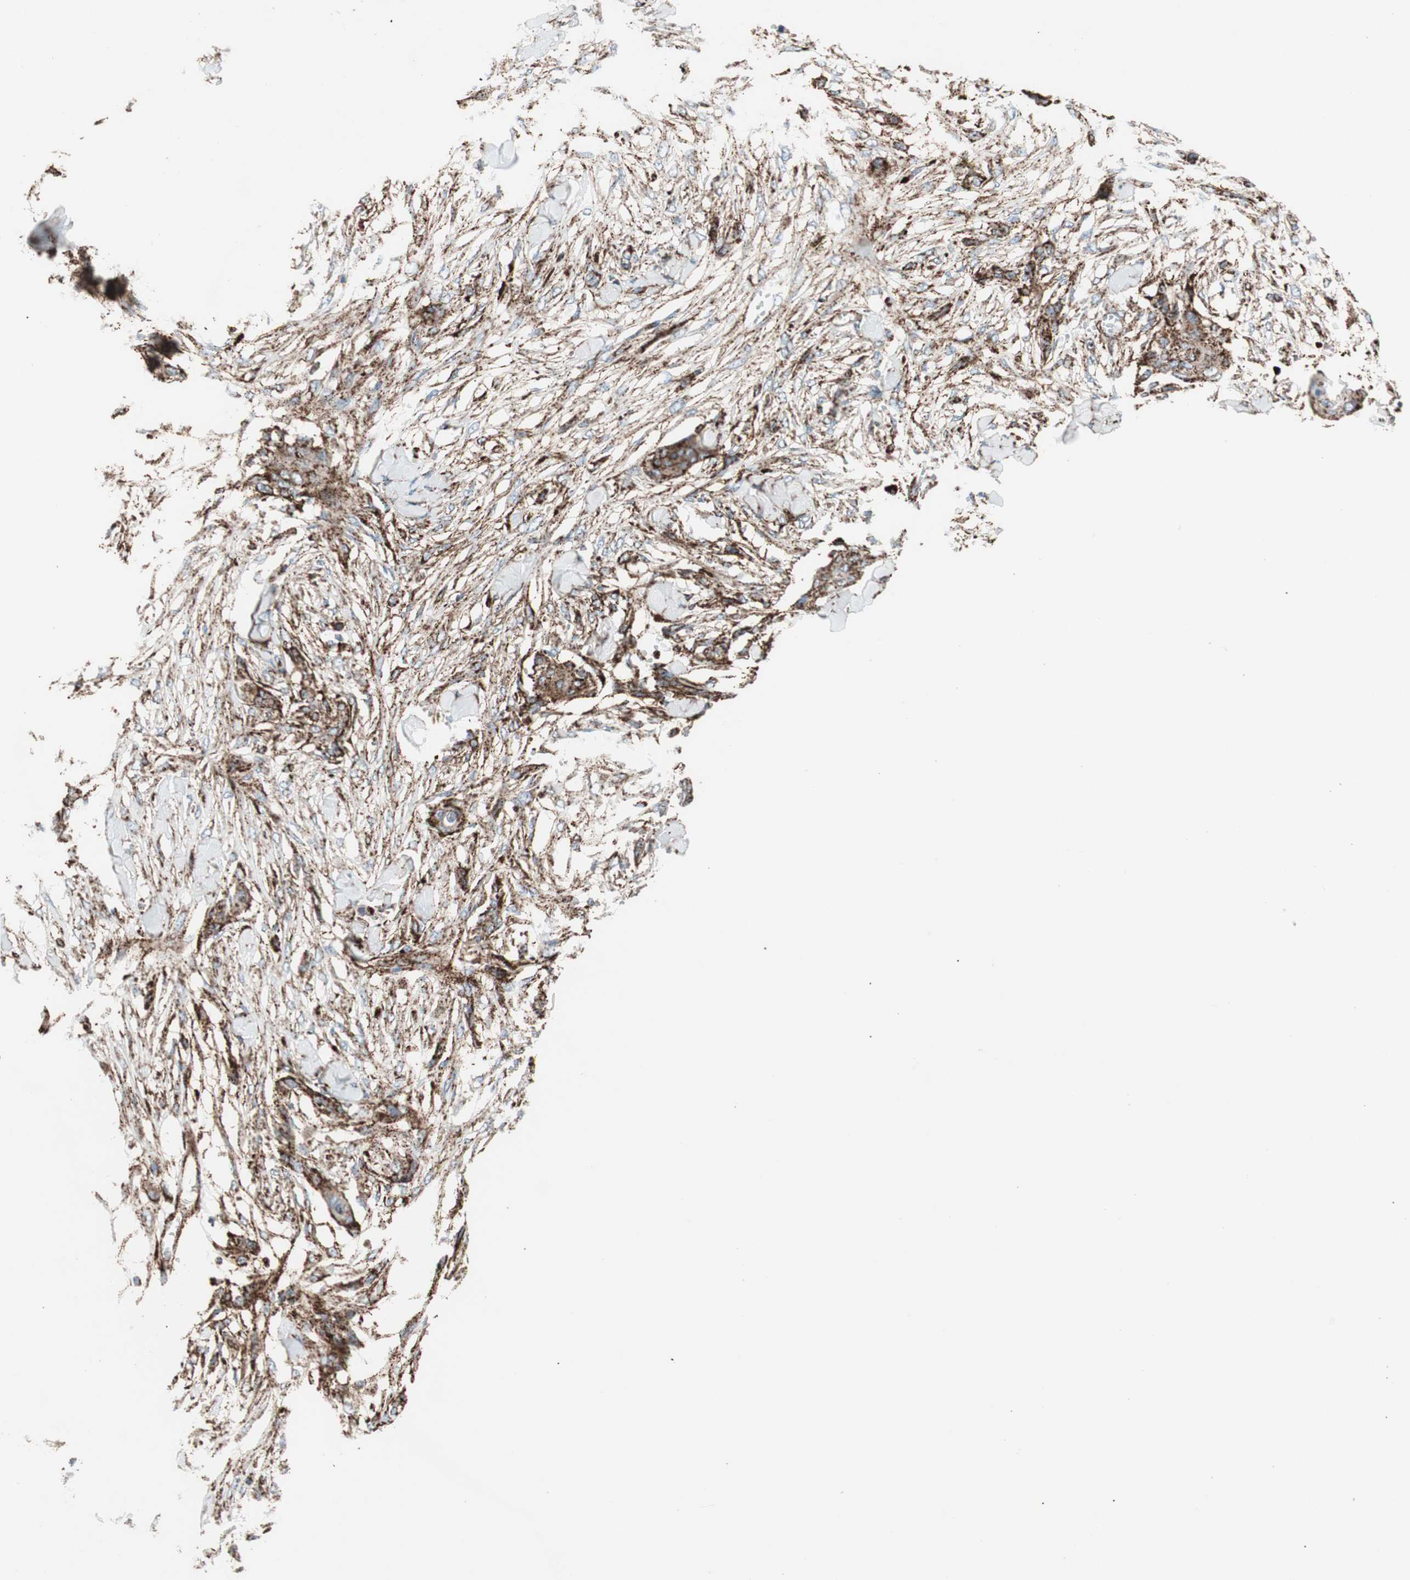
{"staining": {"intensity": "strong", "quantity": ">75%", "location": "cytoplasmic/membranous"}, "tissue": "skin cancer", "cell_type": "Tumor cells", "image_type": "cancer", "snomed": [{"axis": "morphology", "description": "Squamous cell carcinoma, NOS"}, {"axis": "topography", "description": "Skin"}], "caption": "Immunohistochemistry (IHC) (DAB (3,3'-diaminobenzidine)) staining of human squamous cell carcinoma (skin) demonstrates strong cytoplasmic/membranous protein expression in approximately >75% of tumor cells. (DAB IHC with brightfield microscopy, high magnification).", "gene": "LAMP1", "patient": {"sex": "female", "age": 59}}